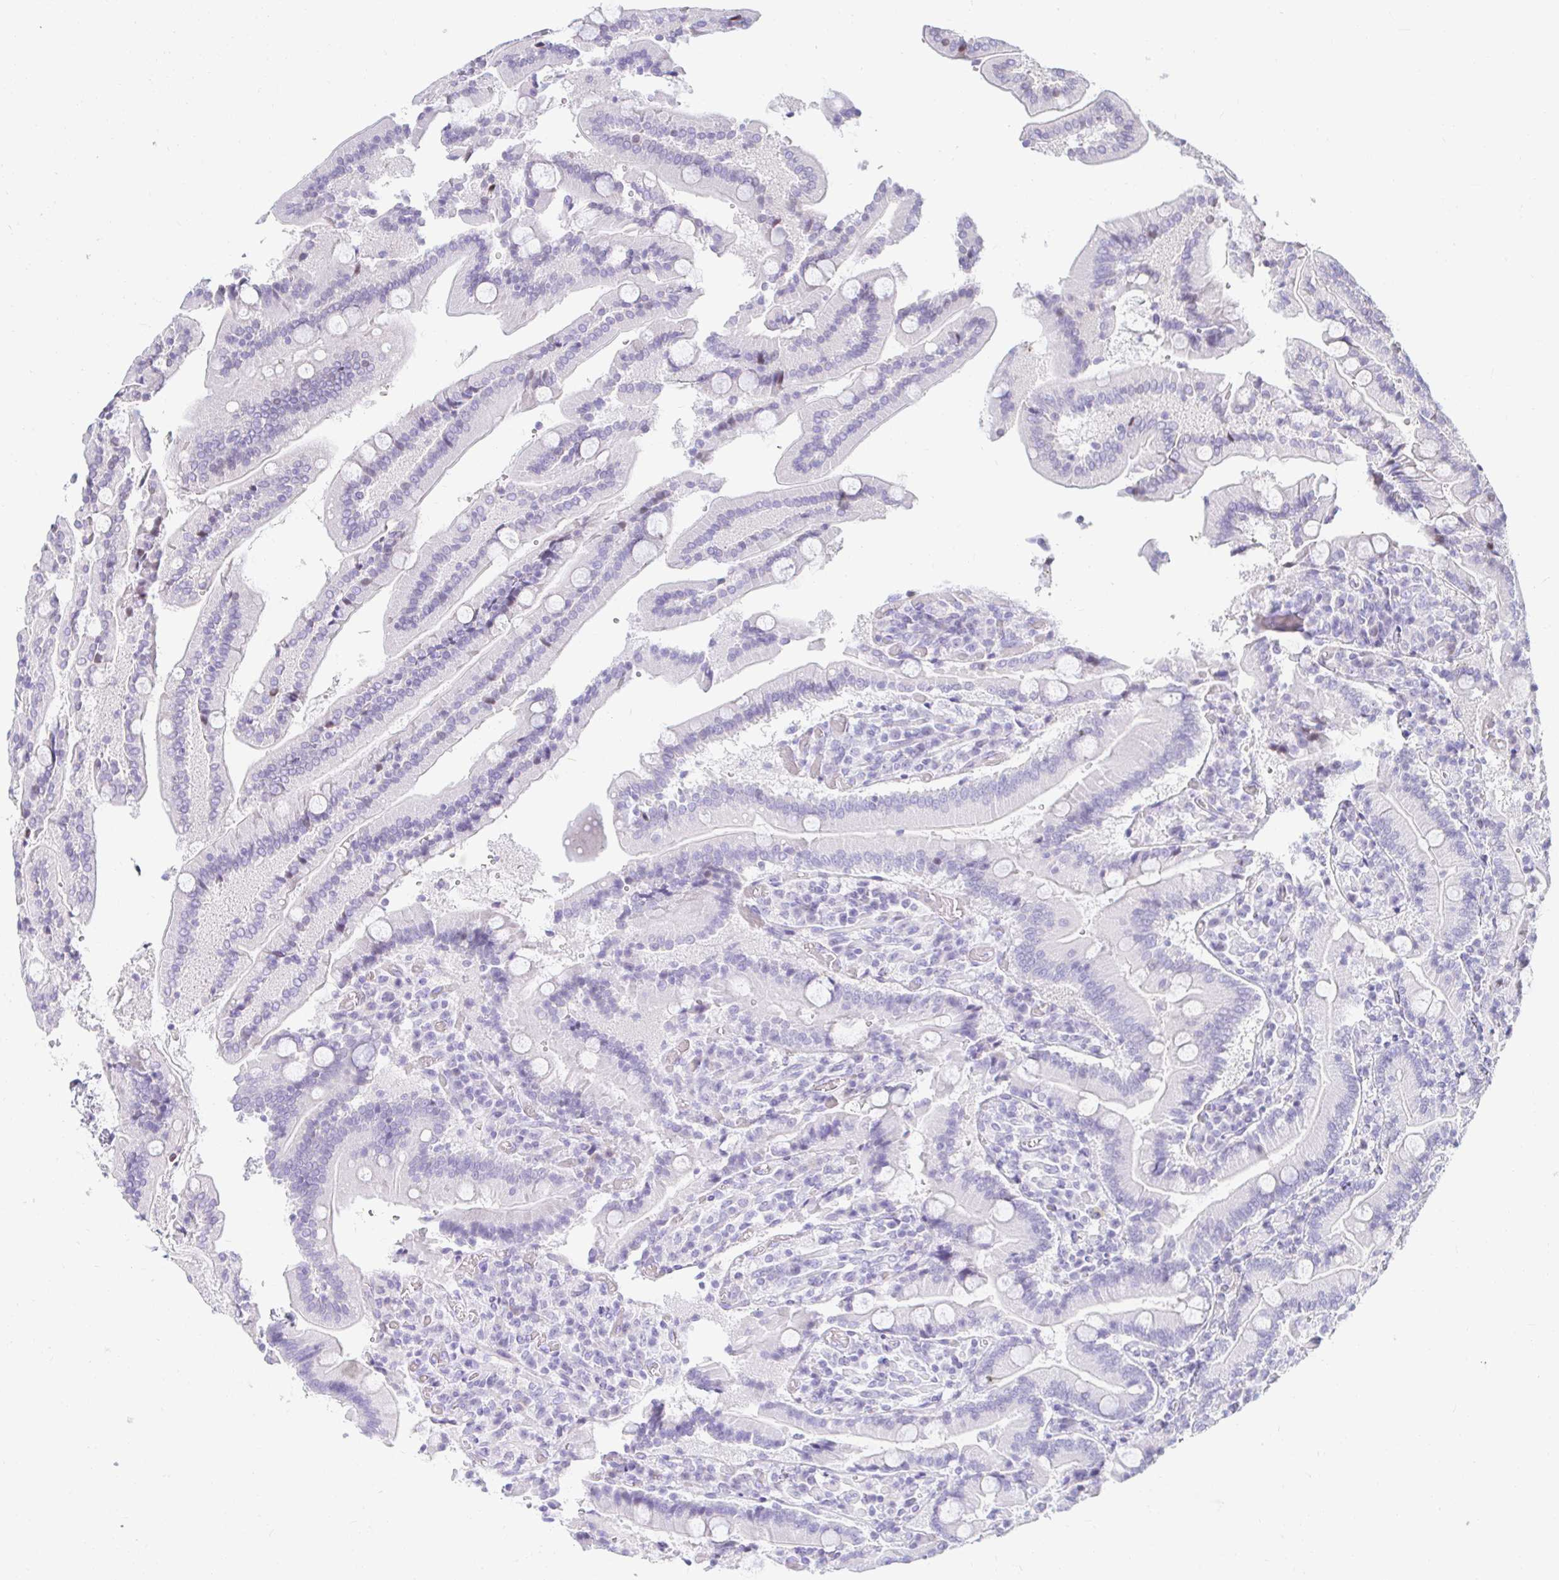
{"staining": {"intensity": "weak", "quantity": "<25%", "location": "cytoplasmic/membranous"}, "tissue": "duodenum", "cell_type": "Glandular cells", "image_type": "normal", "snomed": [{"axis": "morphology", "description": "Normal tissue, NOS"}, {"axis": "topography", "description": "Duodenum"}], "caption": "The histopathology image shows no staining of glandular cells in benign duodenum. The staining was performed using DAB to visualize the protein expression in brown, while the nuclei were stained in blue with hematoxylin (Magnification: 20x).", "gene": "CAPSL", "patient": {"sex": "female", "age": 62}}